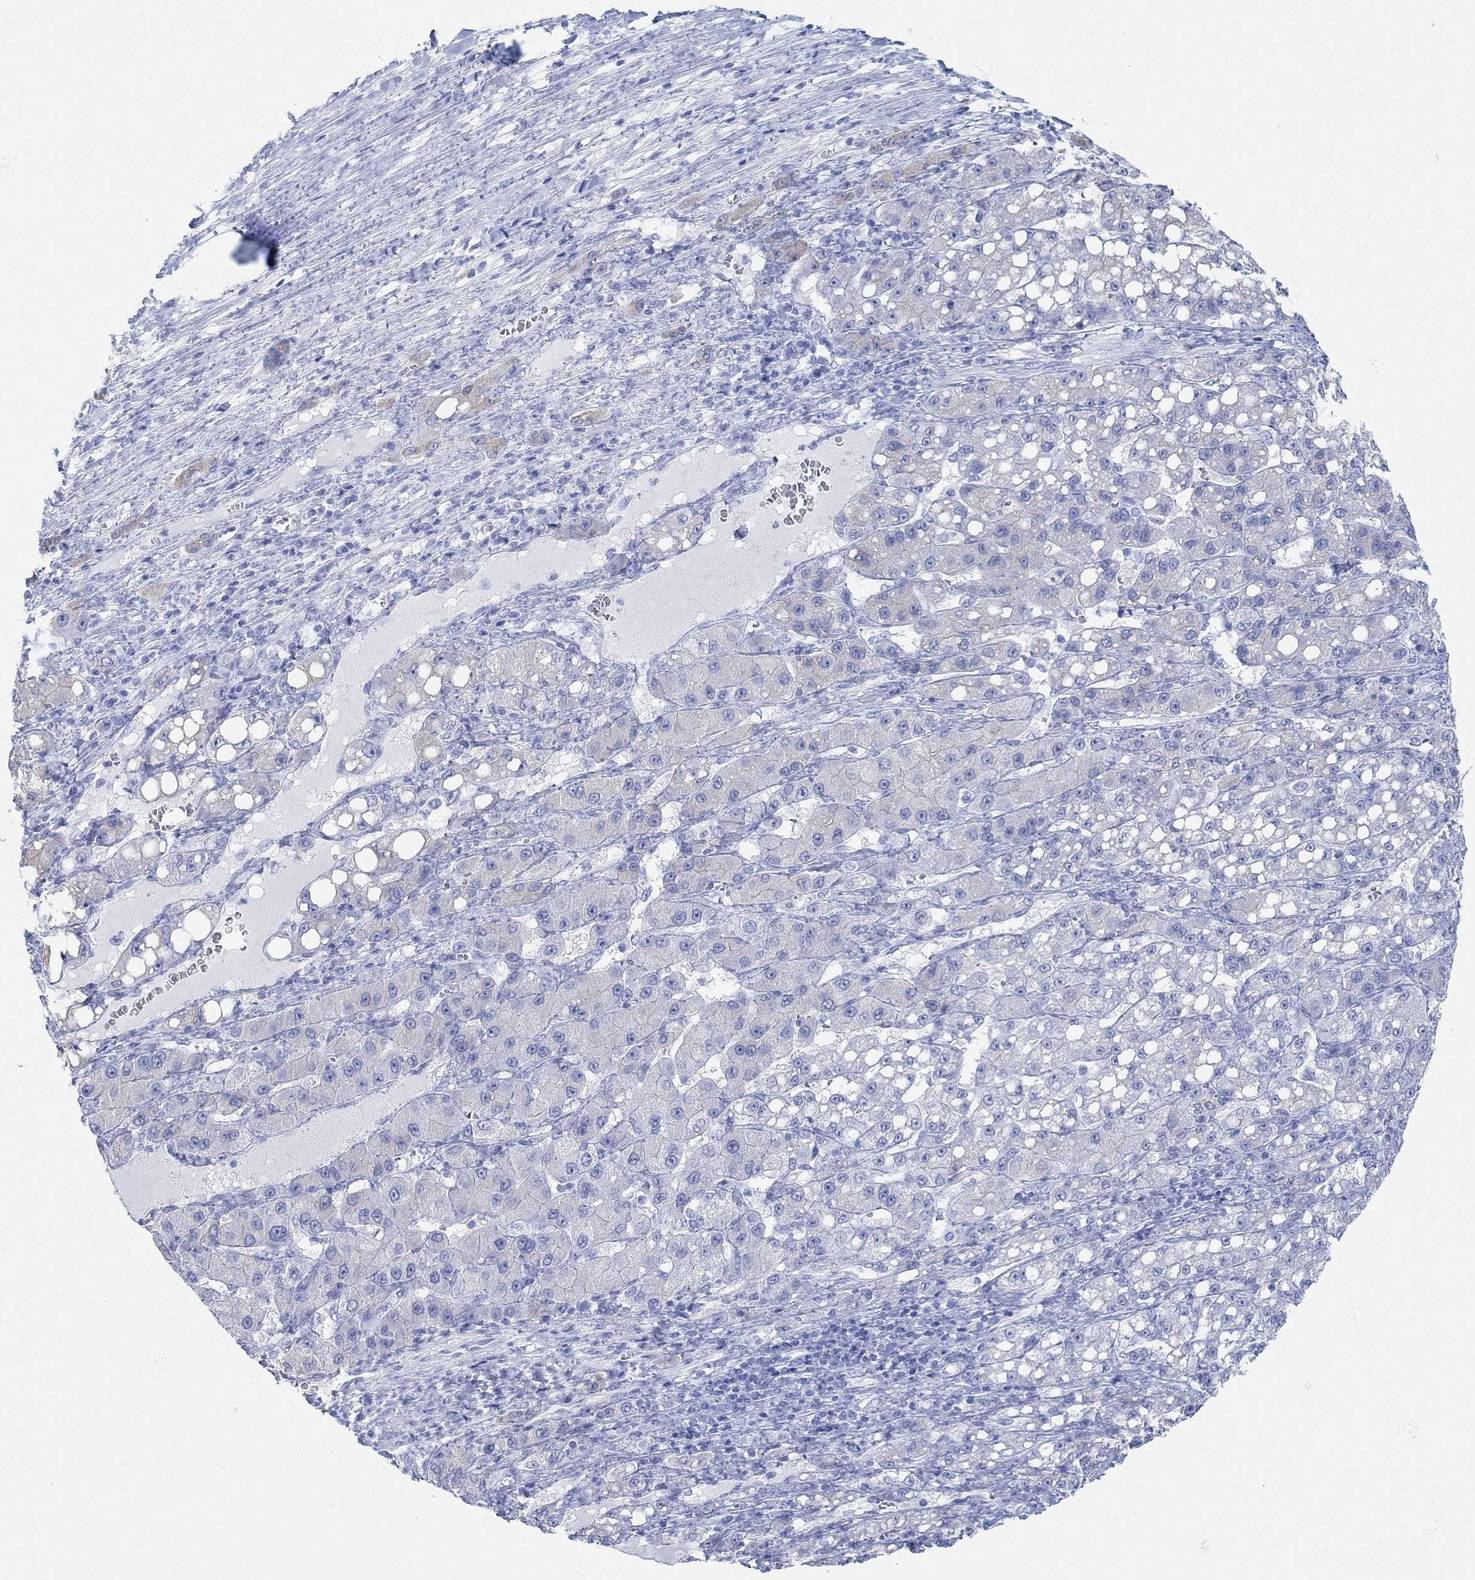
{"staining": {"intensity": "negative", "quantity": "none", "location": "none"}, "tissue": "liver cancer", "cell_type": "Tumor cells", "image_type": "cancer", "snomed": [{"axis": "morphology", "description": "Carcinoma, Hepatocellular, NOS"}, {"axis": "topography", "description": "Liver"}], "caption": "IHC photomicrograph of neoplastic tissue: human liver hepatocellular carcinoma stained with DAB reveals no significant protein positivity in tumor cells.", "gene": "AK8", "patient": {"sex": "female", "age": 65}}